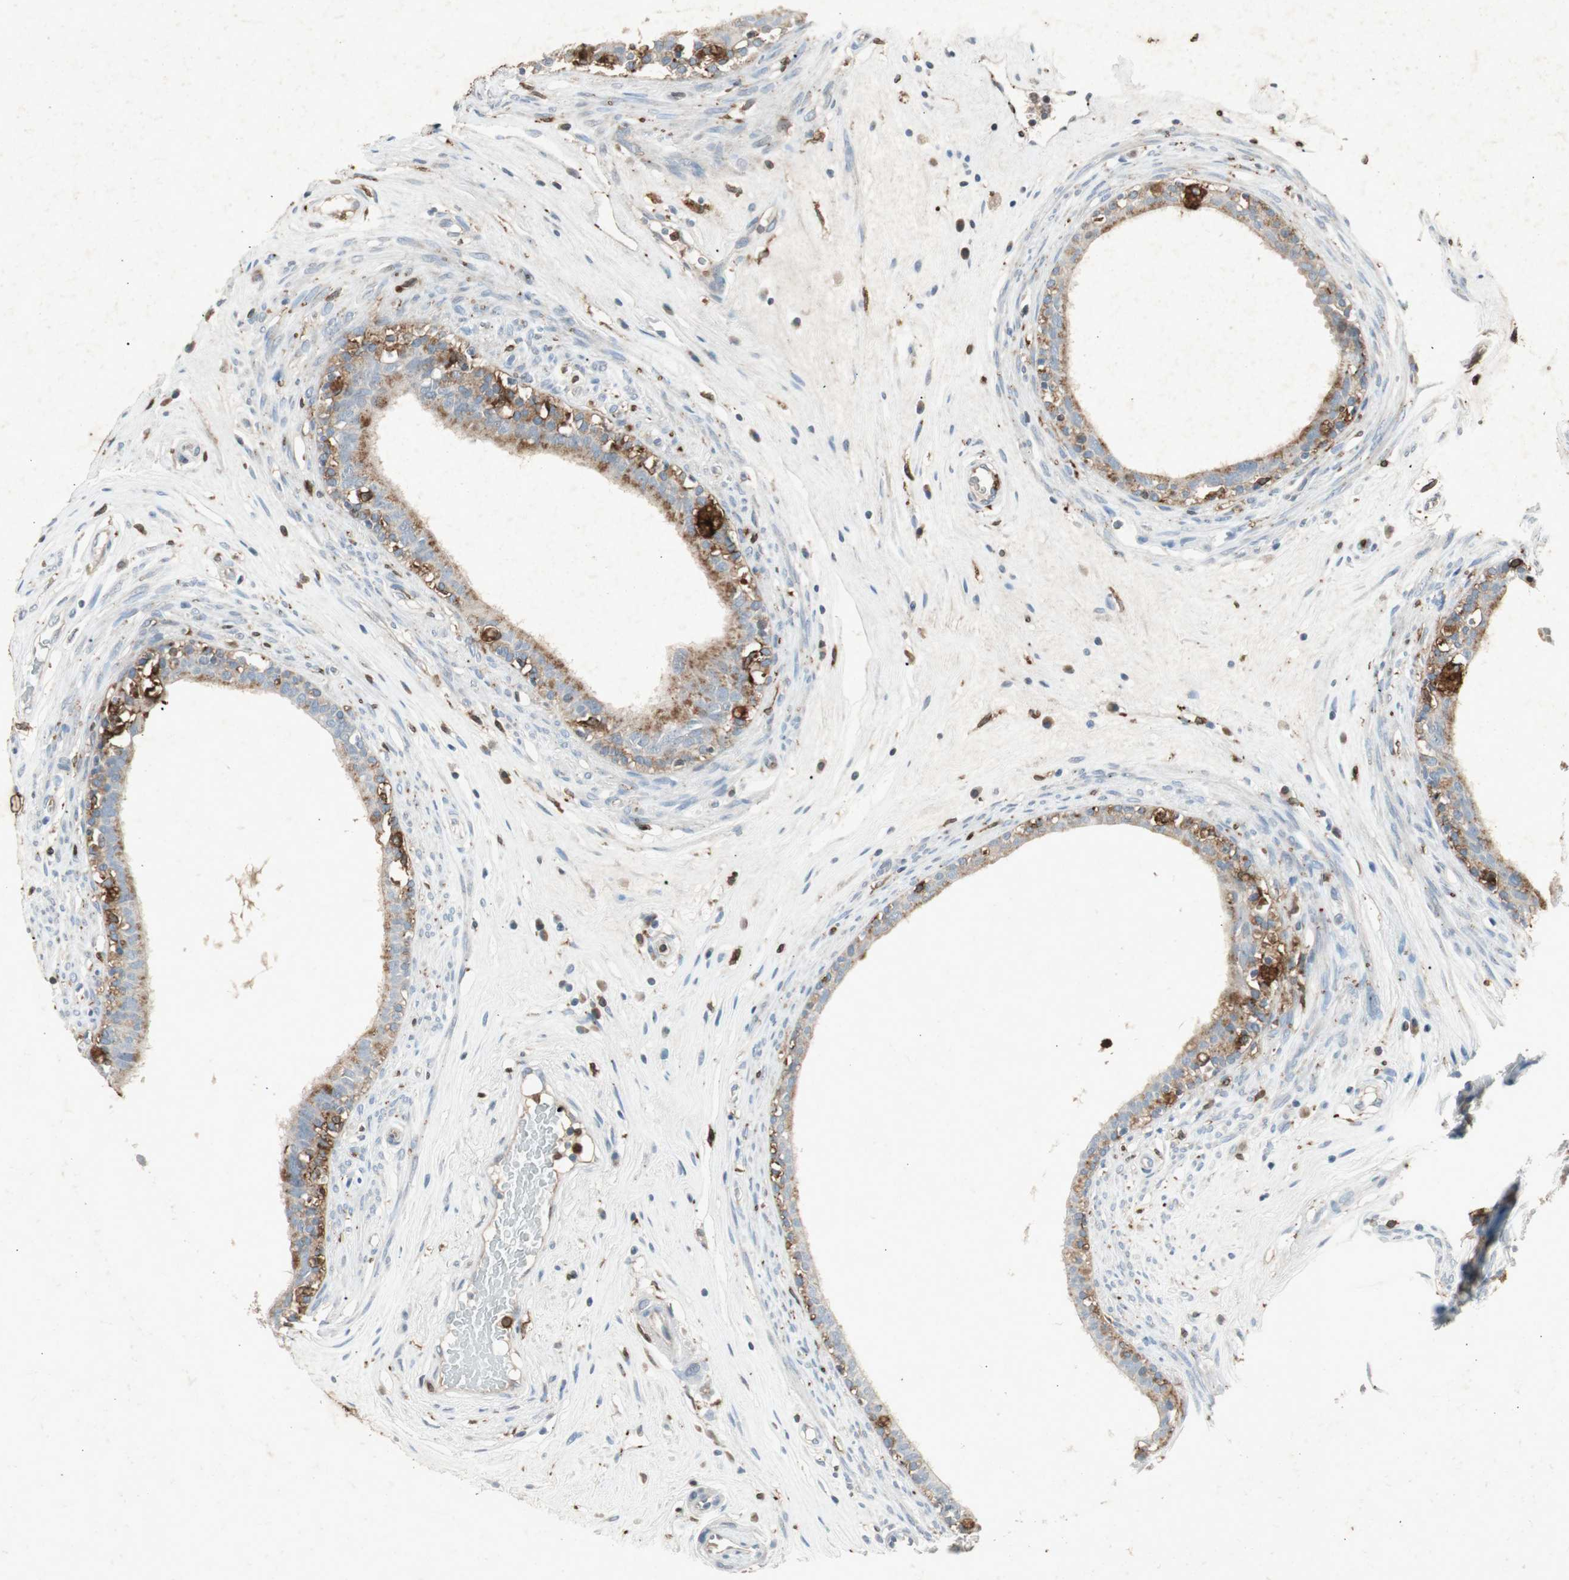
{"staining": {"intensity": "moderate", "quantity": "25%-75%", "location": "cytoplasmic/membranous"}, "tissue": "epididymis", "cell_type": "Glandular cells", "image_type": "normal", "snomed": [{"axis": "morphology", "description": "Normal tissue, NOS"}, {"axis": "morphology", "description": "Inflammation, NOS"}, {"axis": "topography", "description": "Epididymis"}], "caption": "A high-resolution micrograph shows immunohistochemistry (IHC) staining of normal epididymis, which exhibits moderate cytoplasmic/membranous staining in about 25%-75% of glandular cells. (IHC, brightfield microscopy, high magnification).", "gene": "TYROBP", "patient": {"sex": "male", "age": 84}}